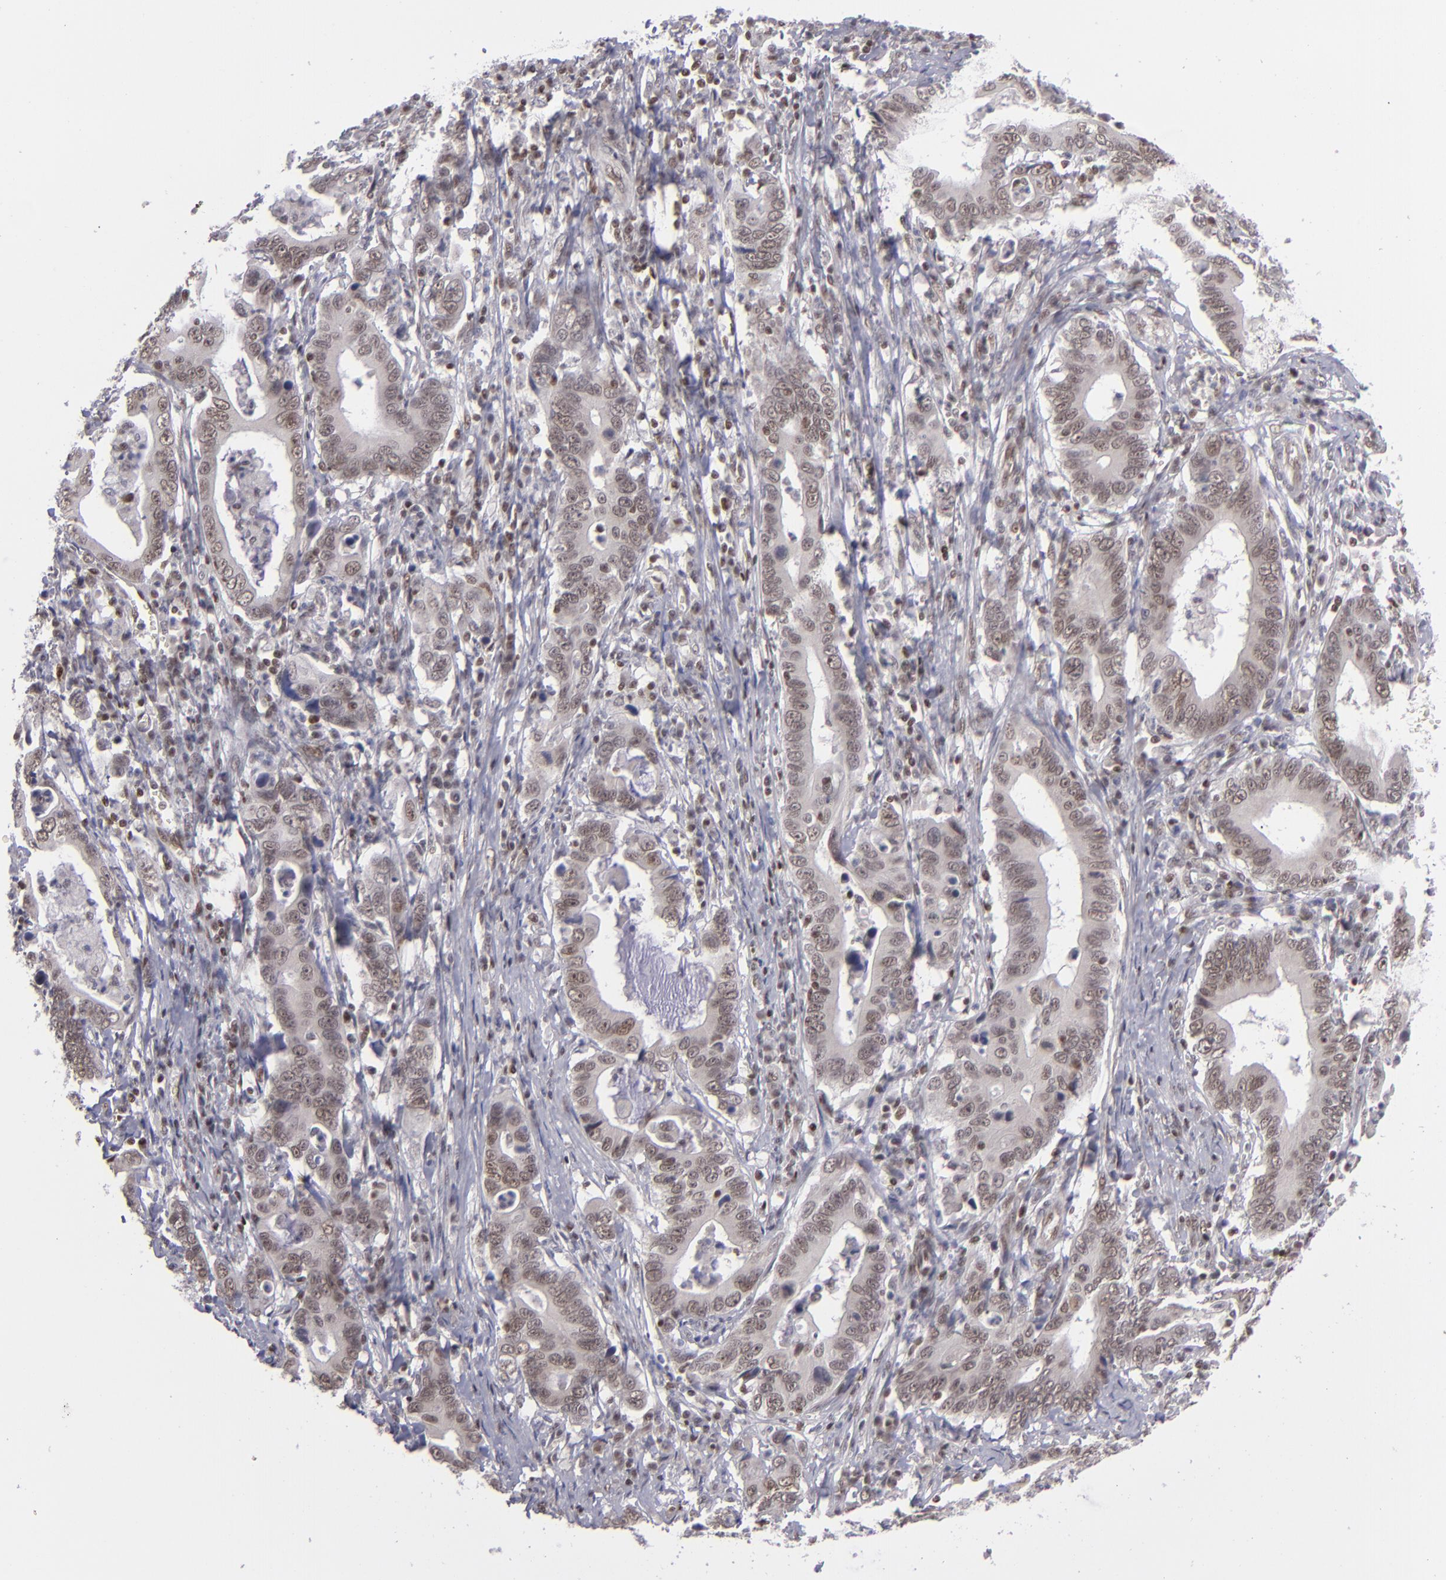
{"staining": {"intensity": "moderate", "quantity": ">75%", "location": "nuclear"}, "tissue": "stomach cancer", "cell_type": "Tumor cells", "image_type": "cancer", "snomed": [{"axis": "morphology", "description": "Adenocarcinoma, NOS"}, {"axis": "topography", "description": "Stomach, upper"}], "caption": "An image of human stomach cancer (adenocarcinoma) stained for a protein reveals moderate nuclear brown staining in tumor cells.", "gene": "MLLT3", "patient": {"sex": "male", "age": 63}}